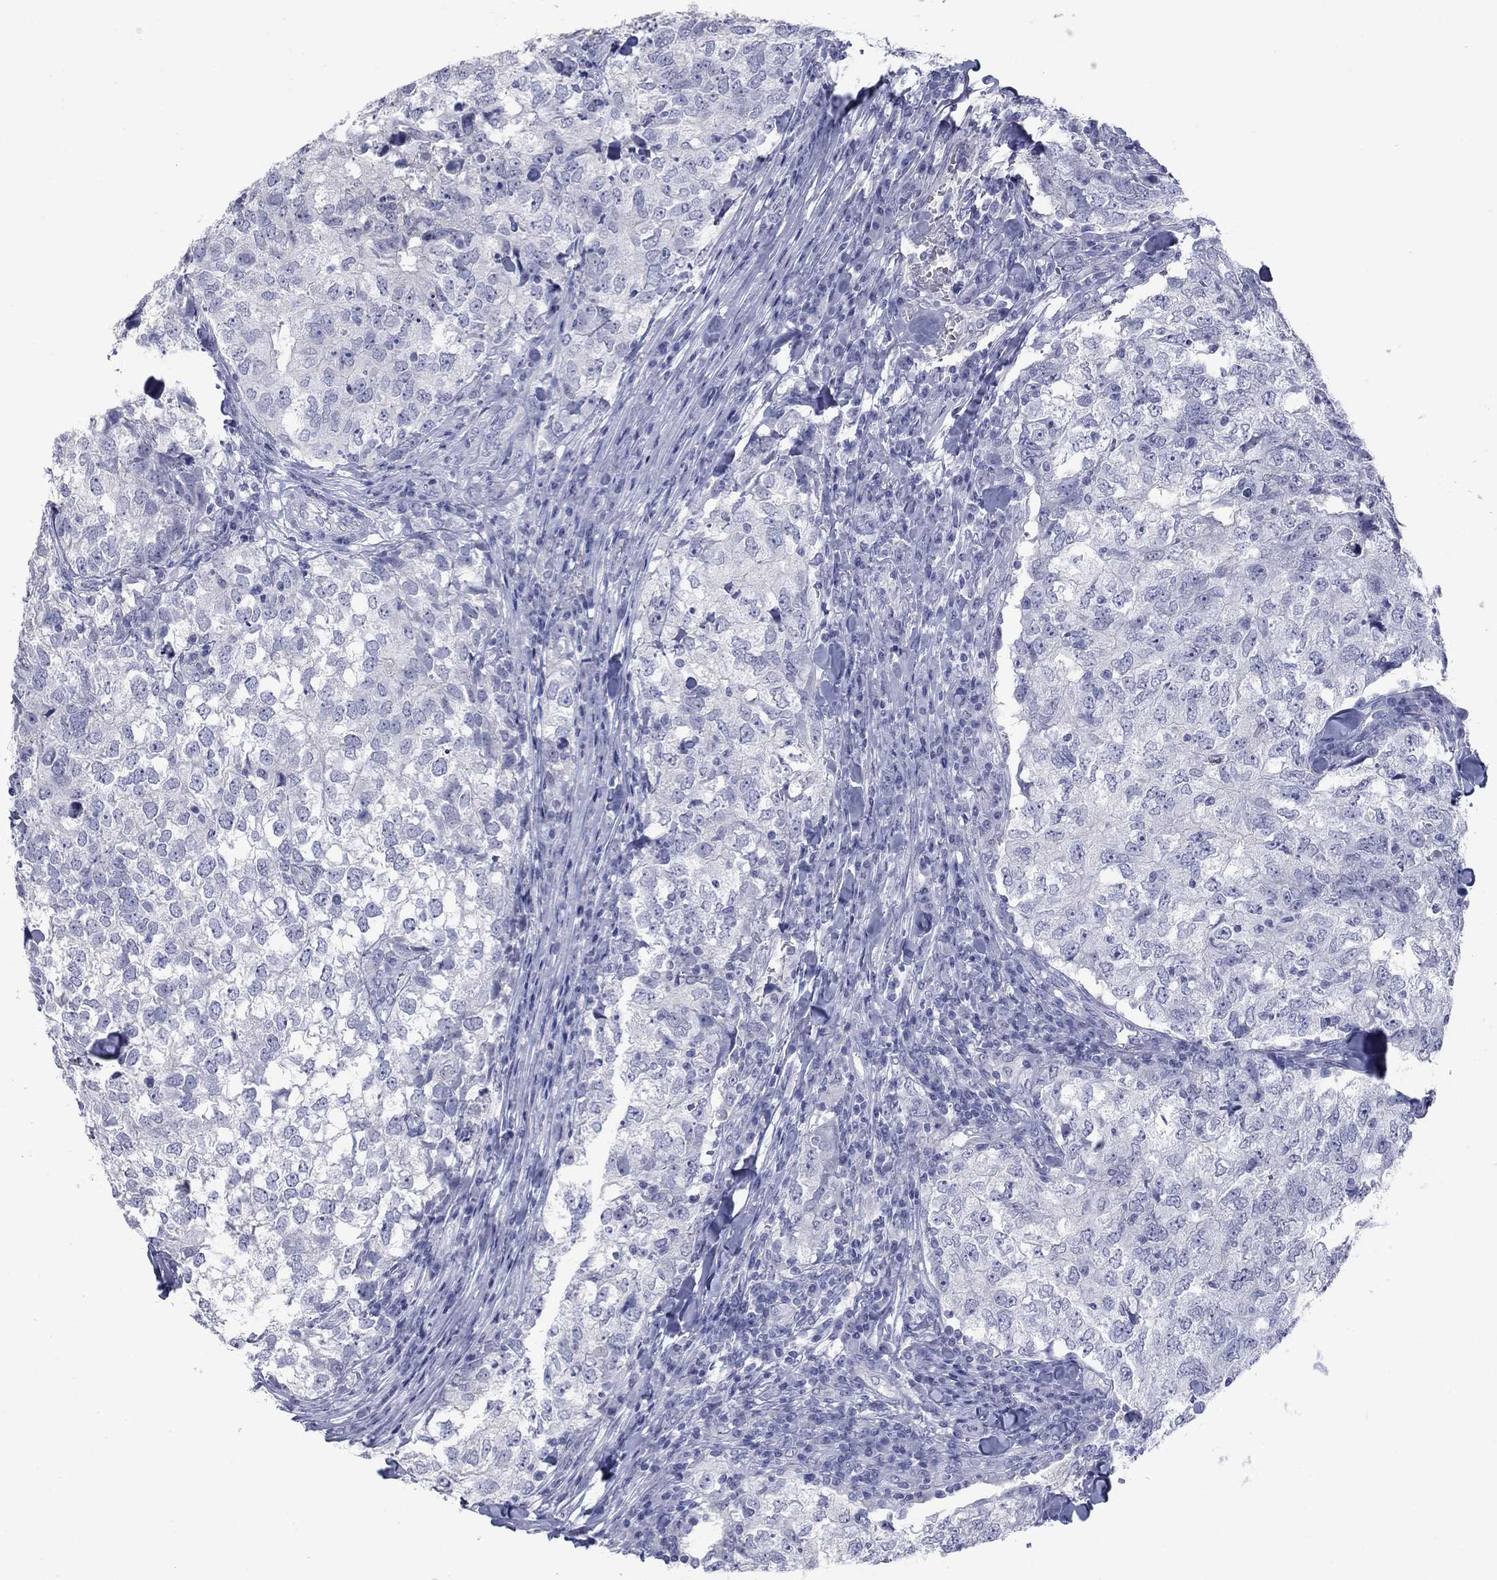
{"staining": {"intensity": "negative", "quantity": "none", "location": "none"}, "tissue": "breast cancer", "cell_type": "Tumor cells", "image_type": "cancer", "snomed": [{"axis": "morphology", "description": "Duct carcinoma"}, {"axis": "topography", "description": "Breast"}], "caption": "Human breast intraductal carcinoma stained for a protein using IHC reveals no positivity in tumor cells.", "gene": "ATP6V1G2", "patient": {"sex": "female", "age": 30}}